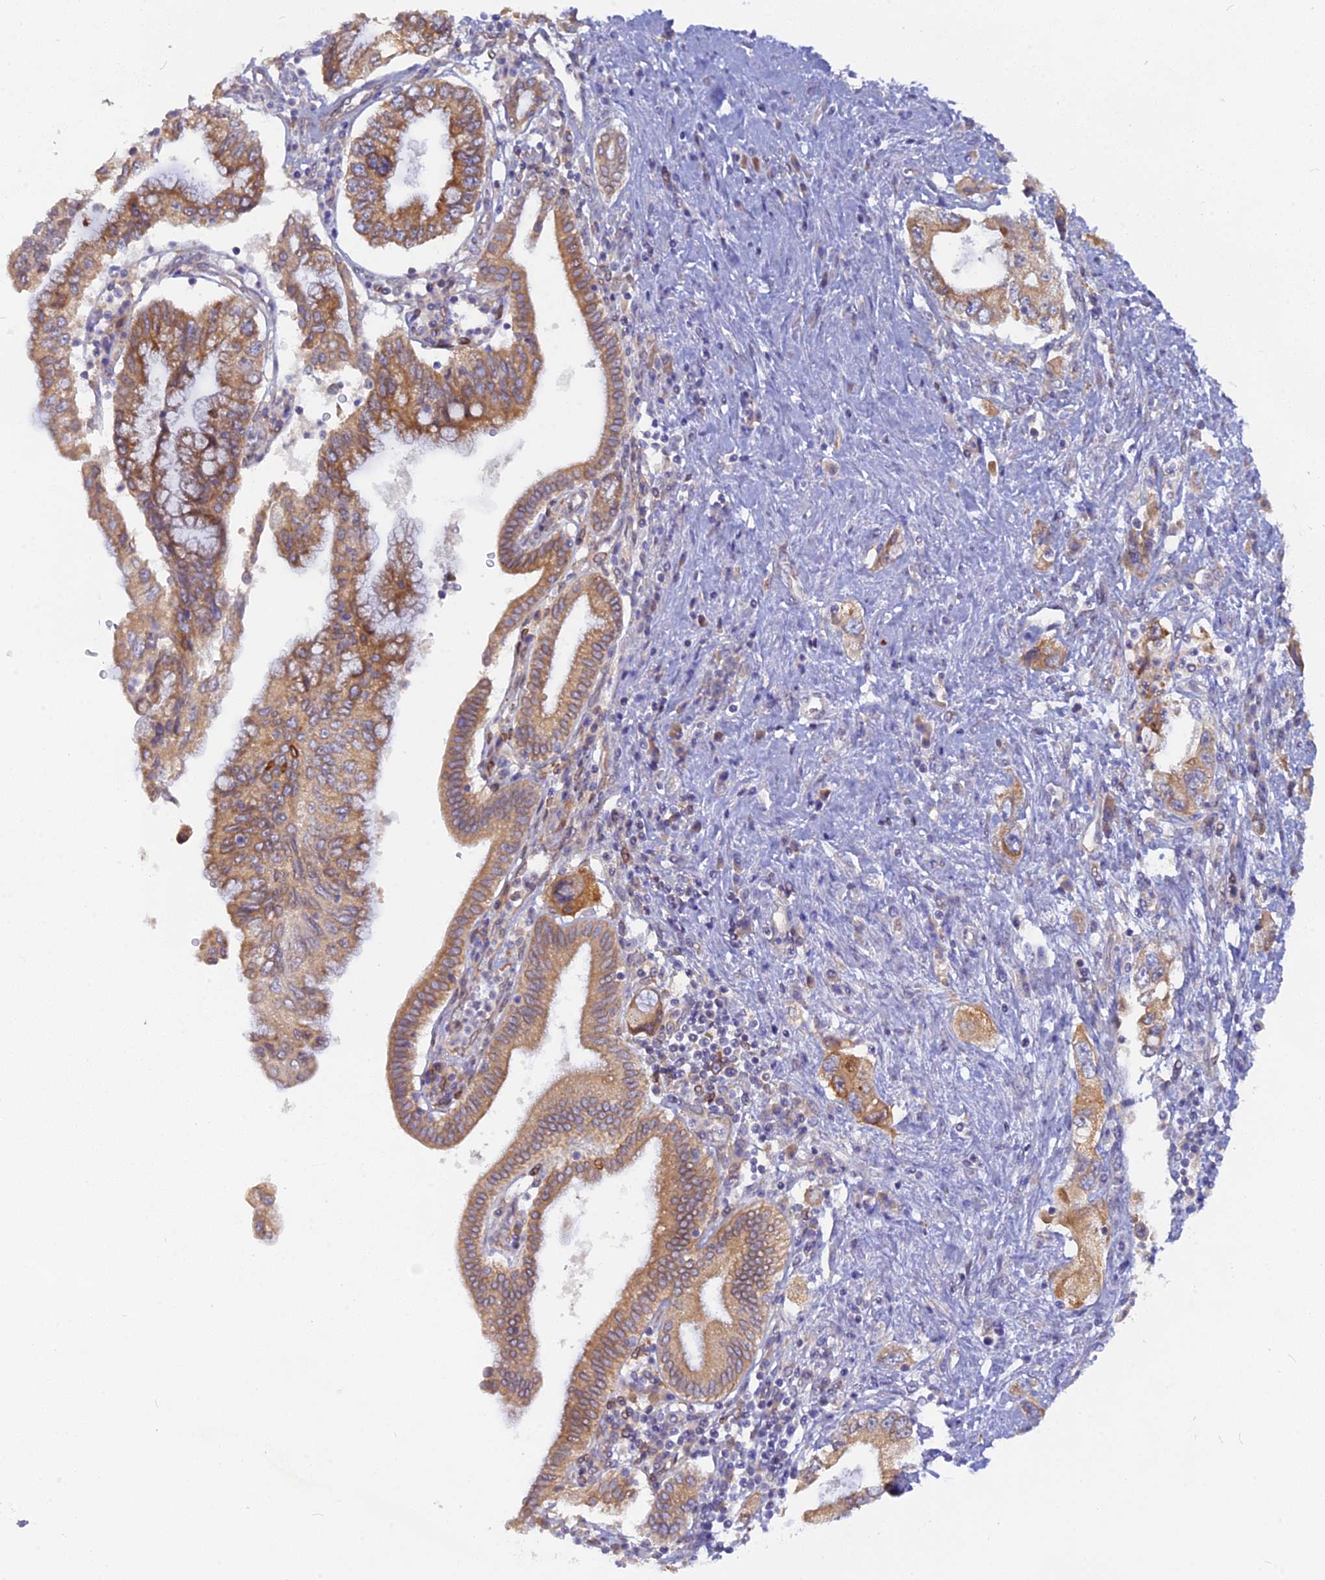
{"staining": {"intensity": "moderate", "quantity": ">75%", "location": "cytoplasmic/membranous"}, "tissue": "pancreatic cancer", "cell_type": "Tumor cells", "image_type": "cancer", "snomed": [{"axis": "morphology", "description": "Adenocarcinoma, NOS"}, {"axis": "topography", "description": "Pancreas"}], "caption": "Immunohistochemistry (IHC) (DAB) staining of pancreatic cancer (adenocarcinoma) reveals moderate cytoplasmic/membranous protein positivity in approximately >75% of tumor cells.", "gene": "TLCD1", "patient": {"sex": "female", "age": 73}}